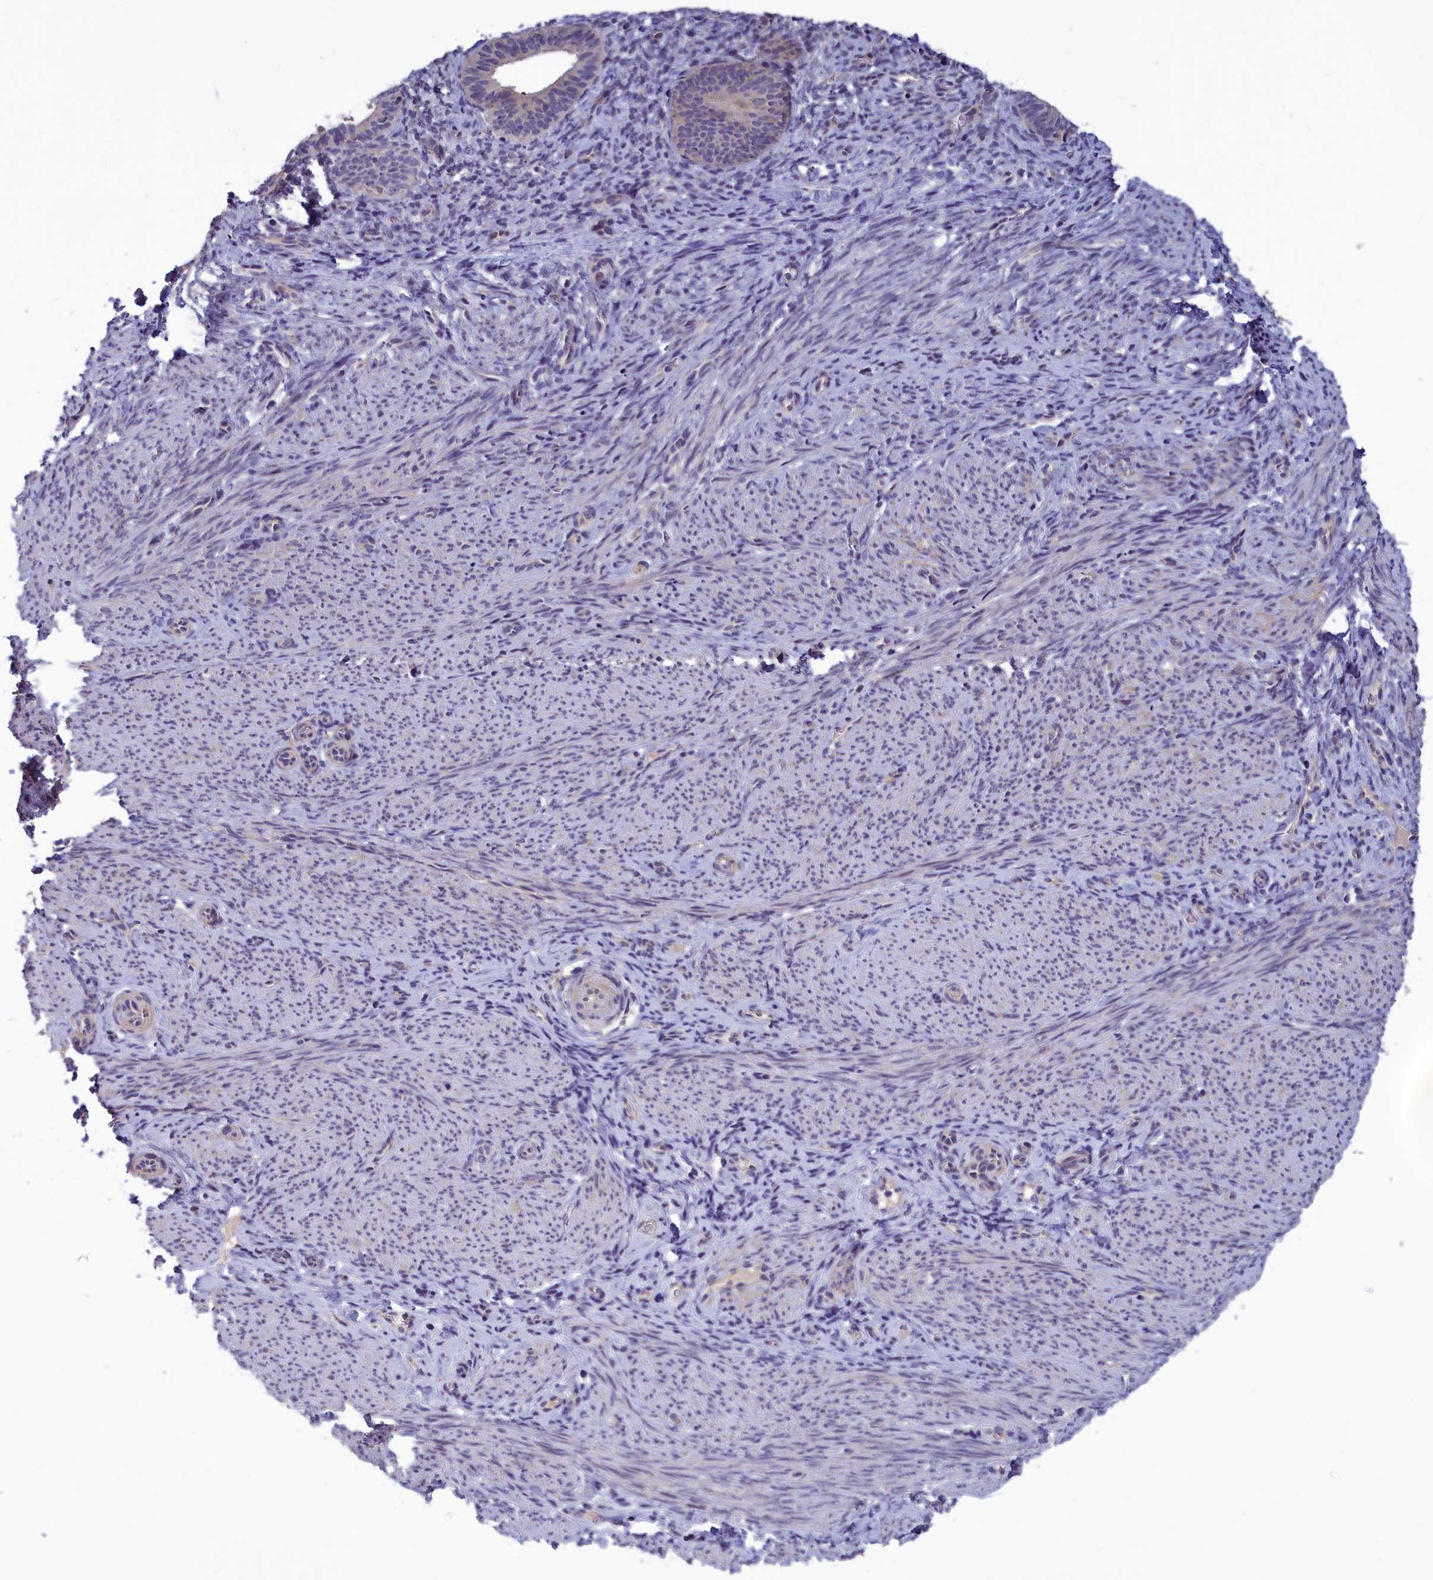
{"staining": {"intensity": "negative", "quantity": "none", "location": "none"}, "tissue": "endometrium", "cell_type": "Cells in endometrial stroma", "image_type": "normal", "snomed": [{"axis": "morphology", "description": "Normal tissue, NOS"}, {"axis": "topography", "description": "Endometrium"}], "caption": "The photomicrograph demonstrates no significant positivity in cells in endometrial stroma of endometrium. (Immunohistochemistry, brightfield microscopy, high magnification).", "gene": "HECA", "patient": {"sex": "female", "age": 65}}